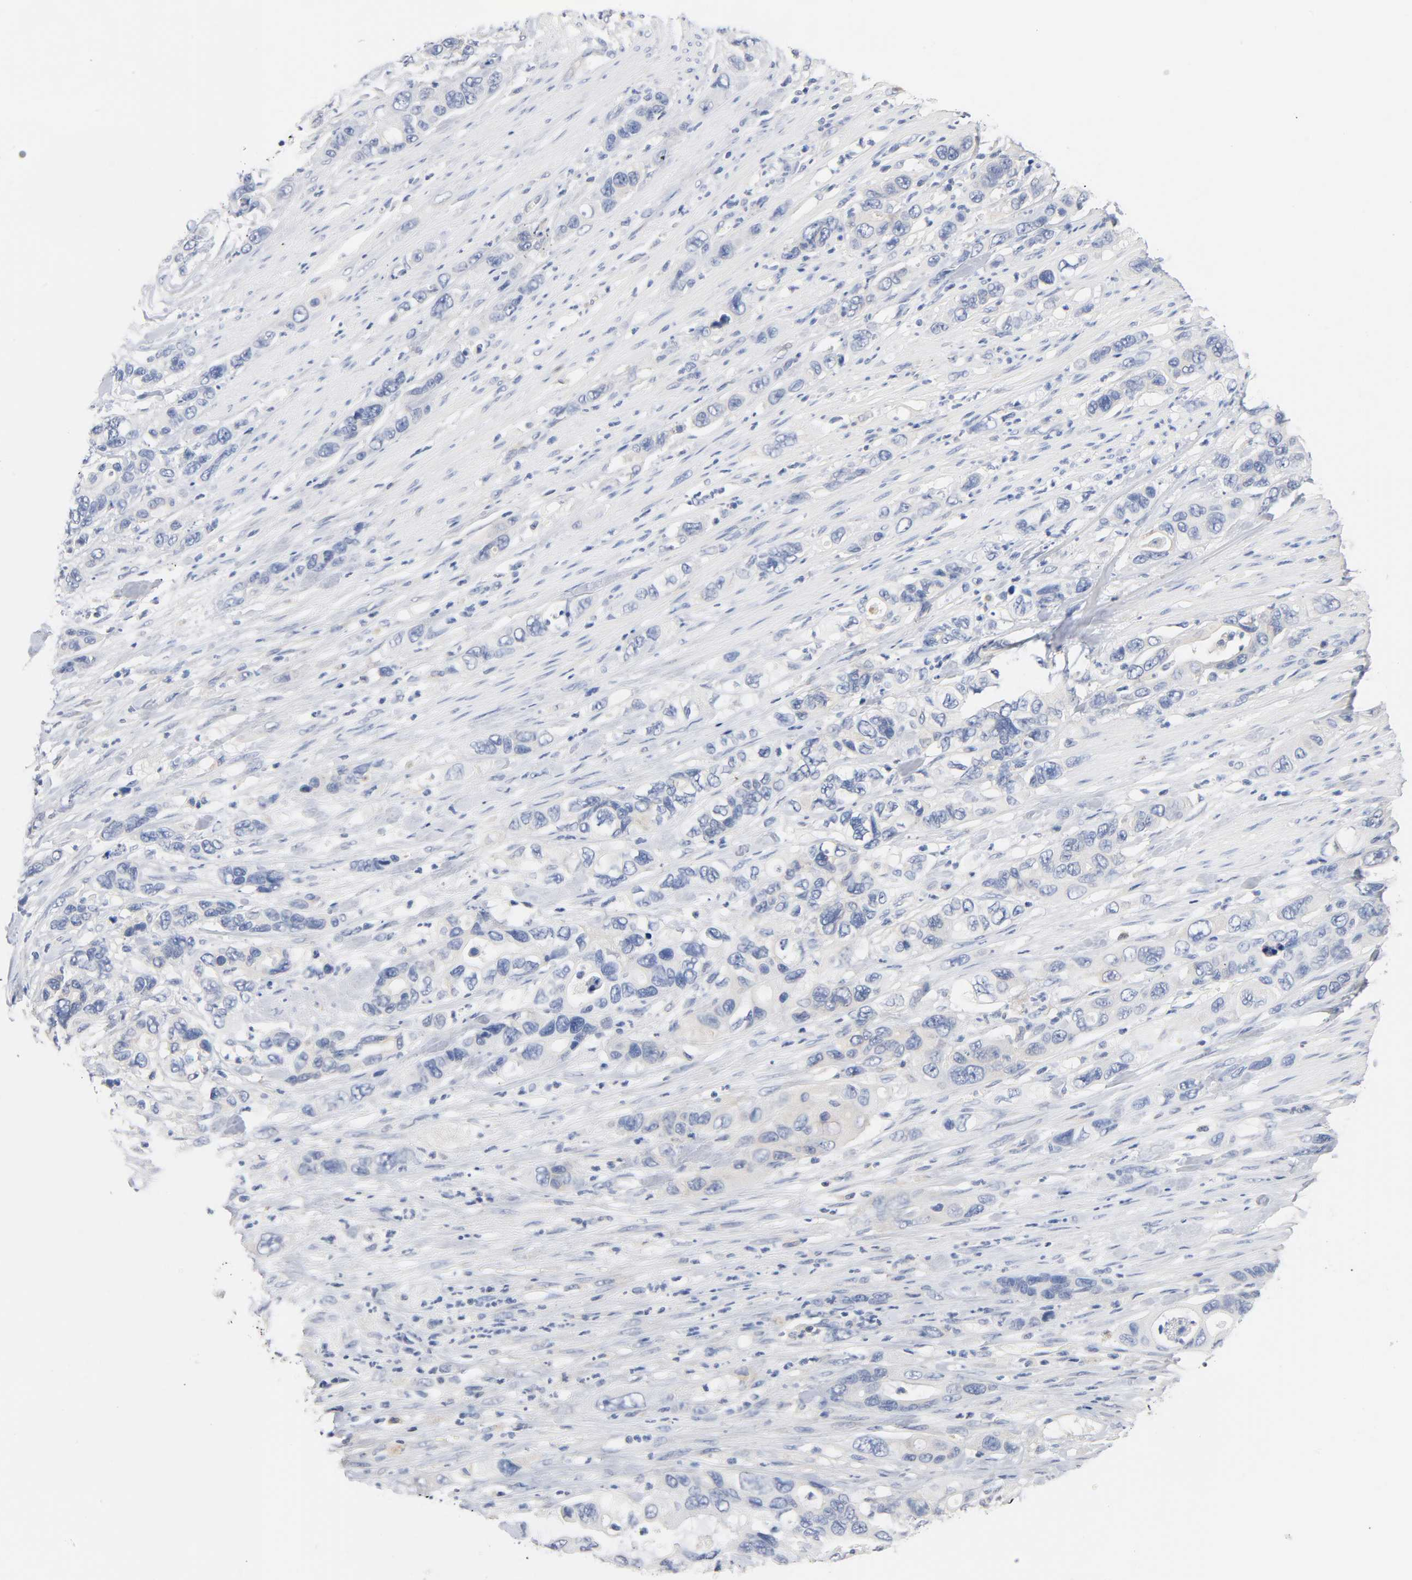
{"staining": {"intensity": "negative", "quantity": "none", "location": "none"}, "tissue": "pancreatic cancer", "cell_type": "Tumor cells", "image_type": "cancer", "snomed": [{"axis": "morphology", "description": "Adenocarcinoma, NOS"}, {"axis": "topography", "description": "Pancreas"}], "caption": "A high-resolution image shows IHC staining of pancreatic cancer, which shows no significant positivity in tumor cells.", "gene": "MALT1", "patient": {"sex": "female", "age": 71}}